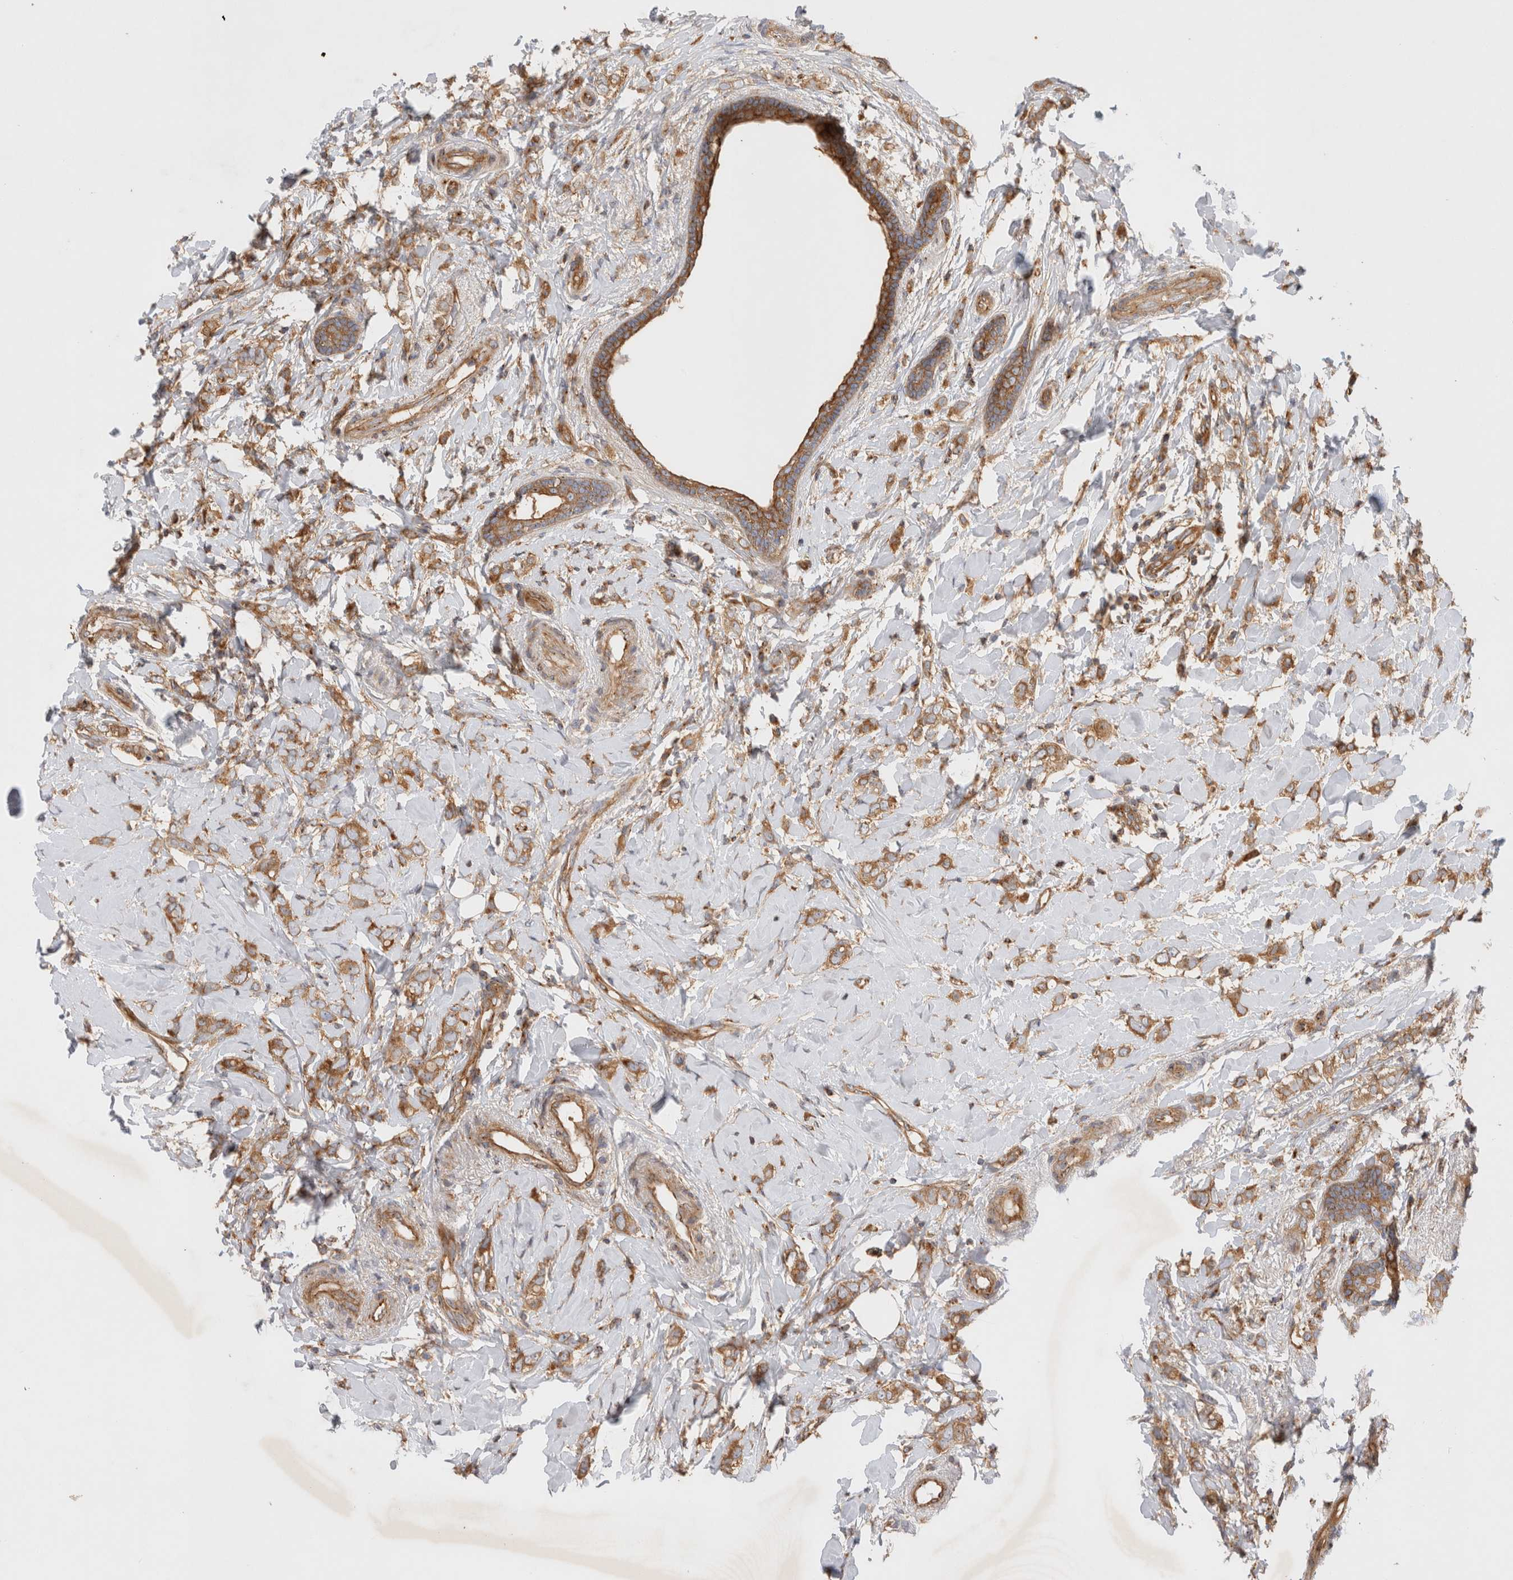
{"staining": {"intensity": "moderate", "quantity": ">75%", "location": "cytoplasmic/membranous"}, "tissue": "breast cancer", "cell_type": "Tumor cells", "image_type": "cancer", "snomed": [{"axis": "morphology", "description": "Normal tissue, NOS"}, {"axis": "morphology", "description": "Lobular carcinoma"}, {"axis": "topography", "description": "Breast"}], "caption": "Approximately >75% of tumor cells in breast cancer (lobular carcinoma) reveal moderate cytoplasmic/membranous protein staining as visualized by brown immunohistochemical staining.", "gene": "GPR150", "patient": {"sex": "female", "age": 47}}